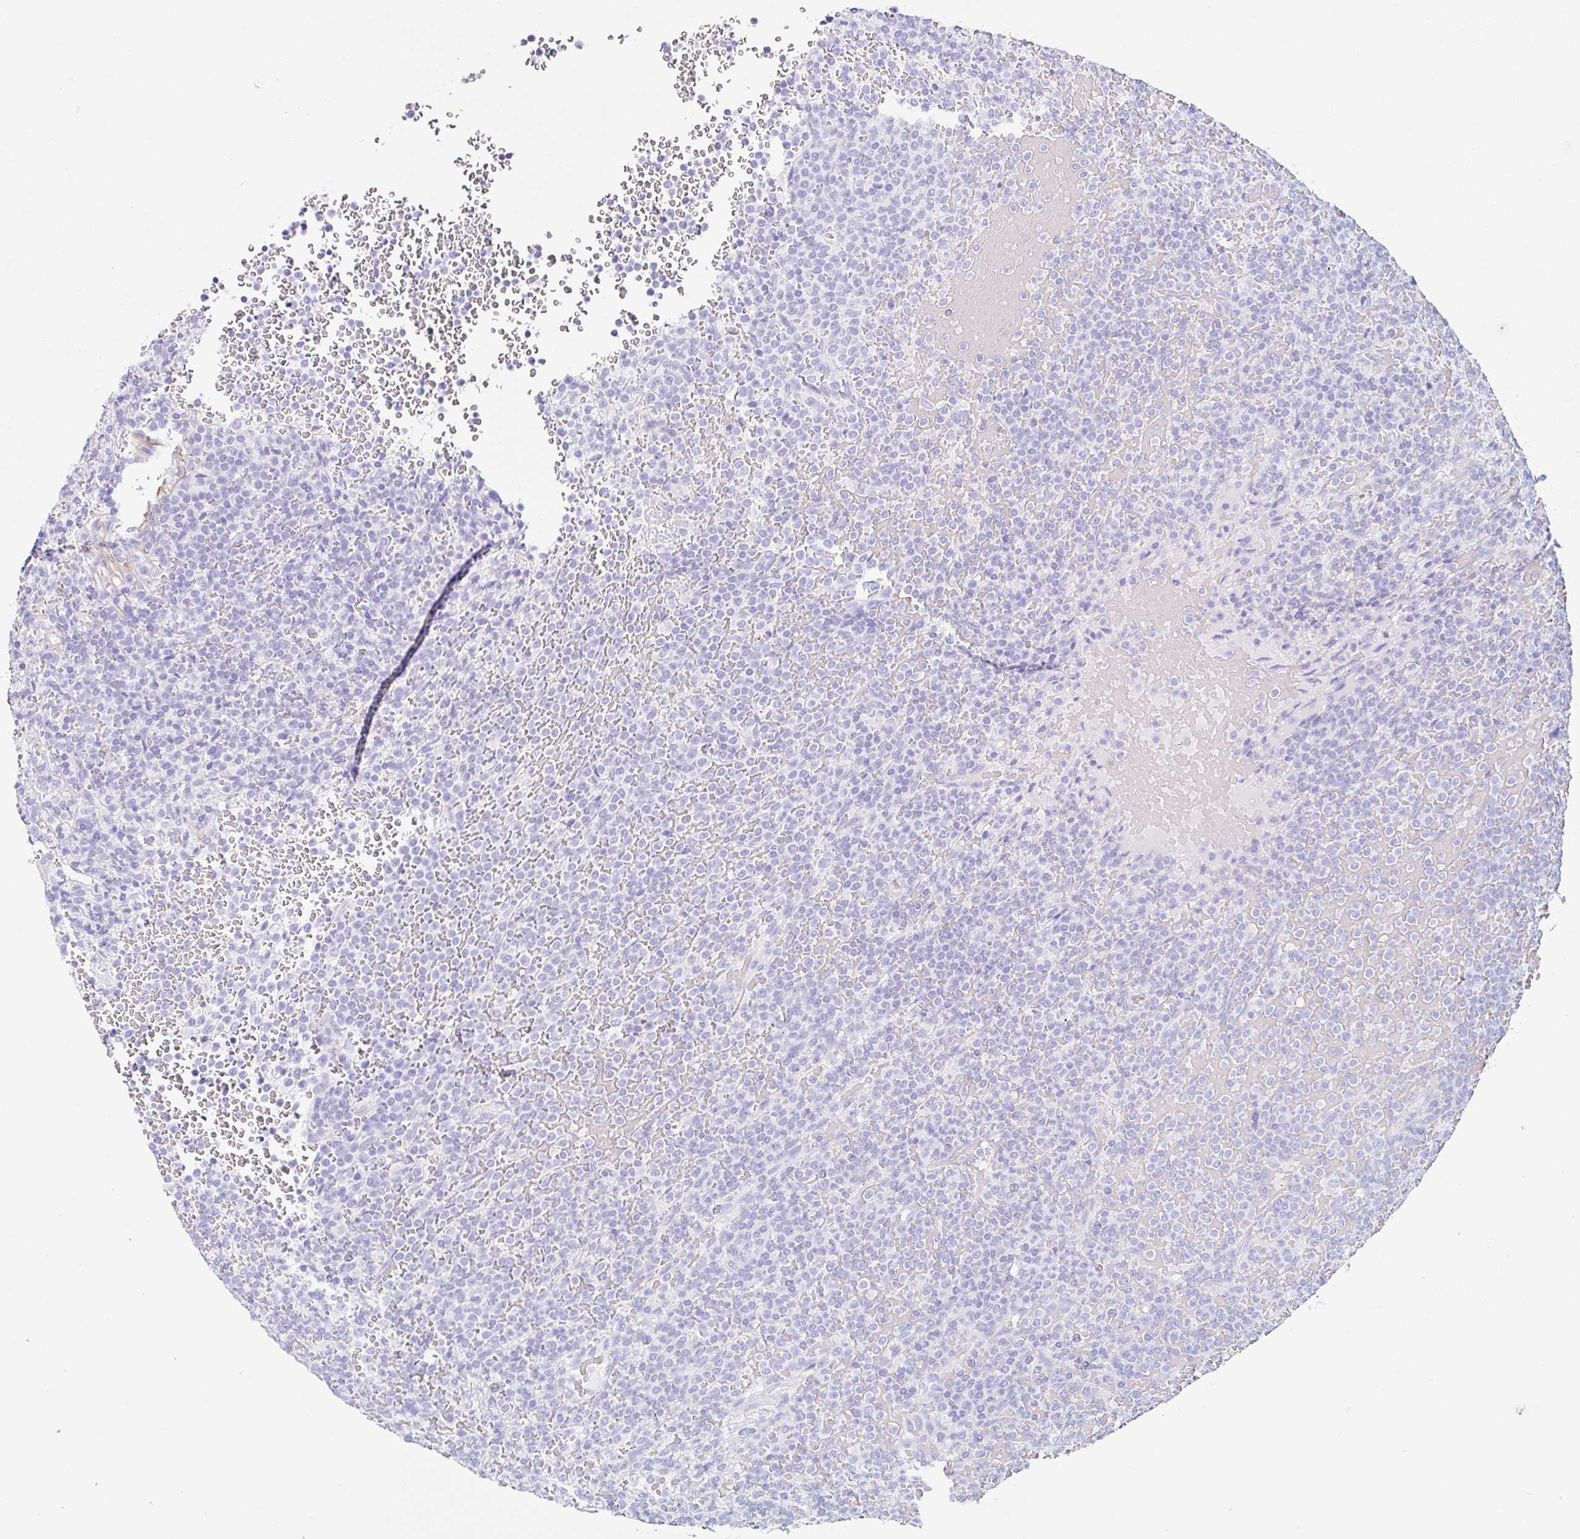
{"staining": {"intensity": "negative", "quantity": "none", "location": "none"}, "tissue": "lymphoma", "cell_type": "Tumor cells", "image_type": "cancer", "snomed": [{"axis": "morphology", "description": "Malignant lymphoma, non-Hodgkin's type, Low grade"}, {"axis": "topography", "description": "Spleen"}], "caption": "A histopathology image of malignant lymphoma, non-Hodgkin's type (low-grade) stained for a protein displays no brown staining in tumor cells.", "gene": "CLDND2", "patient": {"sex": "male", "age": 60}}